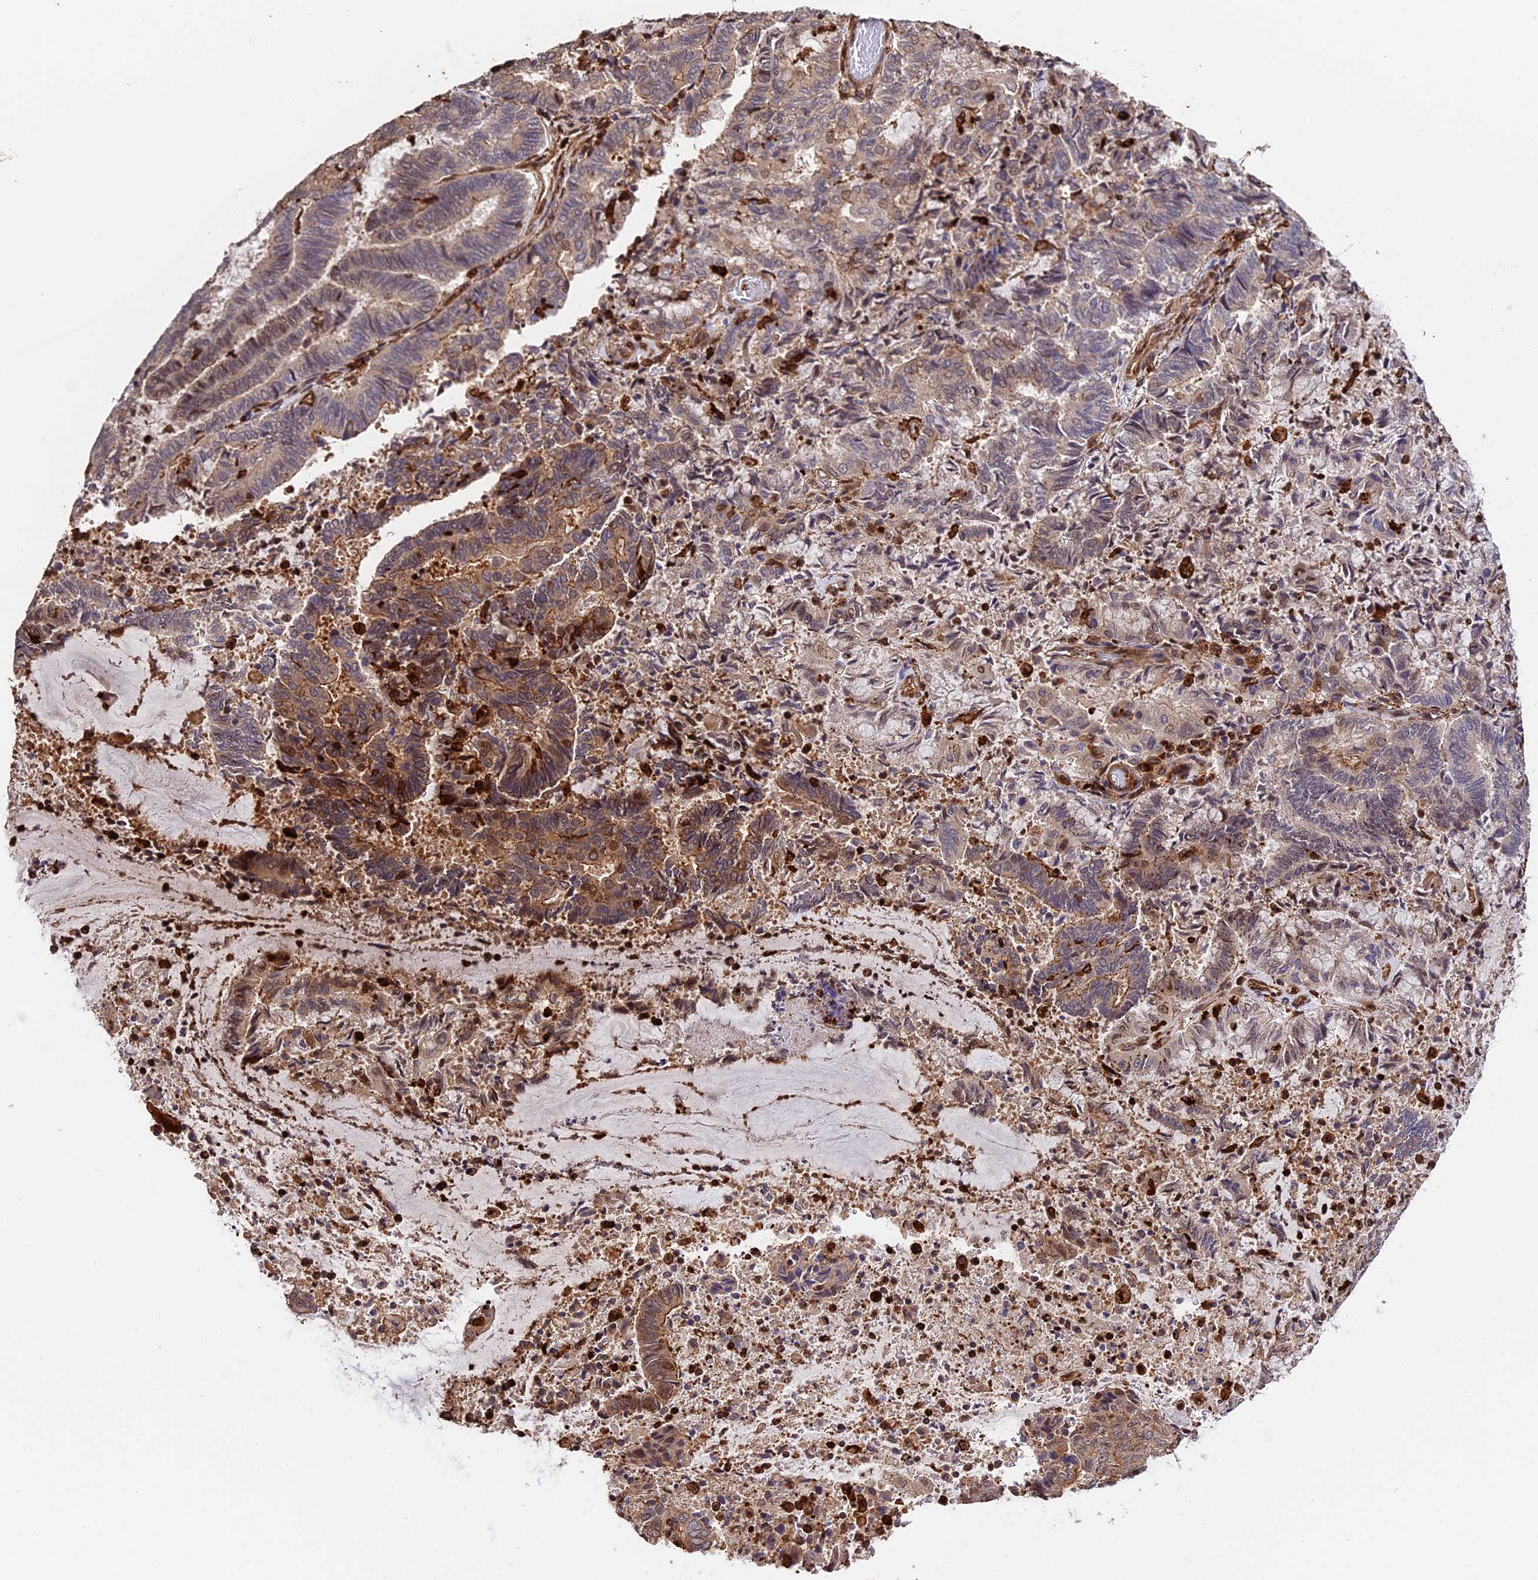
{"staining": {"intensity": "moderate", "quantity": "<25%", "location": "cytoplasmic/membranous"}, "tissue": "endometrial cancer", "cell_type": "Tumor cells", "image_type": "cancer", "snomed": [{"axis": "morphology", "description": "Adenocarcinoma, NOS"}, {"axis": "topography", "description": "Endometrium"}], "caption": "Immunohistochemistry (IHC) (DAB (3,3'-diaminobenzidine)) staining of adenocarcinoma (endometrial) demonstrates moderate cytoplasmic/membranous protein positivity in approximately <25% of tumor cells. (DAB (3,3'-diaminobenzidine) IHC with brightfield microscopy, high magnification).", "gene": "HERPUD1", "patient": {"sex": "female", "age": 80}}